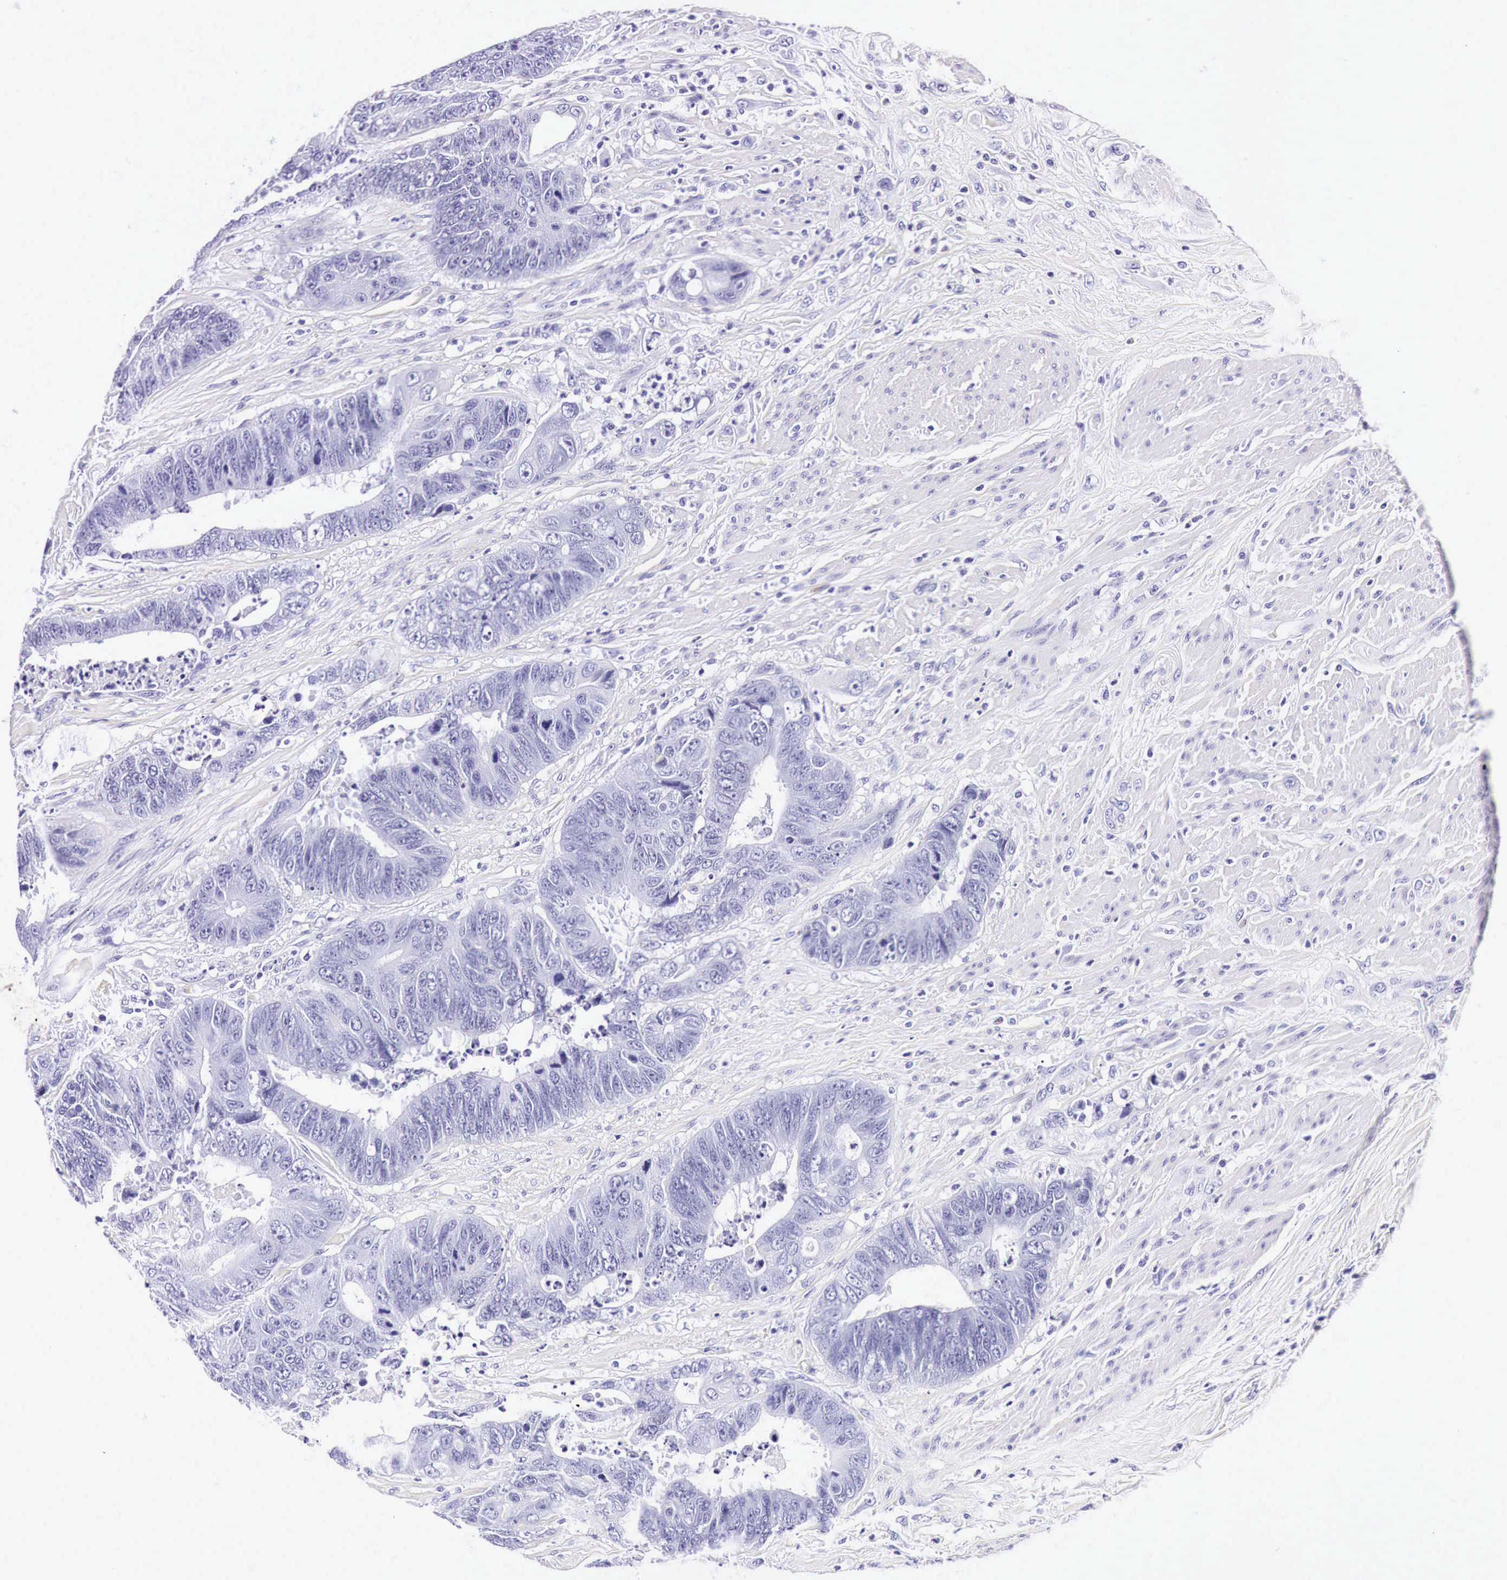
{"staining": {"intensity": "negative", "quantity": "none", "location": "none"}, "tissue": "colorectal cancer", "cell_type": "Tumor cells", "image_type": "cancer", "snomed": [{"axis": "morphology", "description": "Adenocarcinoma, NOS"}, {"axis": "topography", "description": "Rectum"}], "caption": "High magnification brightfield microscopy of adenocarcinoma (colorectal) stained with DAB (3,3'-diaminobenzidine) (brown) and counterstained with hematoxylin (blue): tumor cells show no significant expression. The staining is performed using DAB (3,3'-diaminobenzidine) brown chromogen with nuclei counter-stained in using hematoxylin.", "gene": "ACP3", "patient": {"sex": "female", "age": 65}}